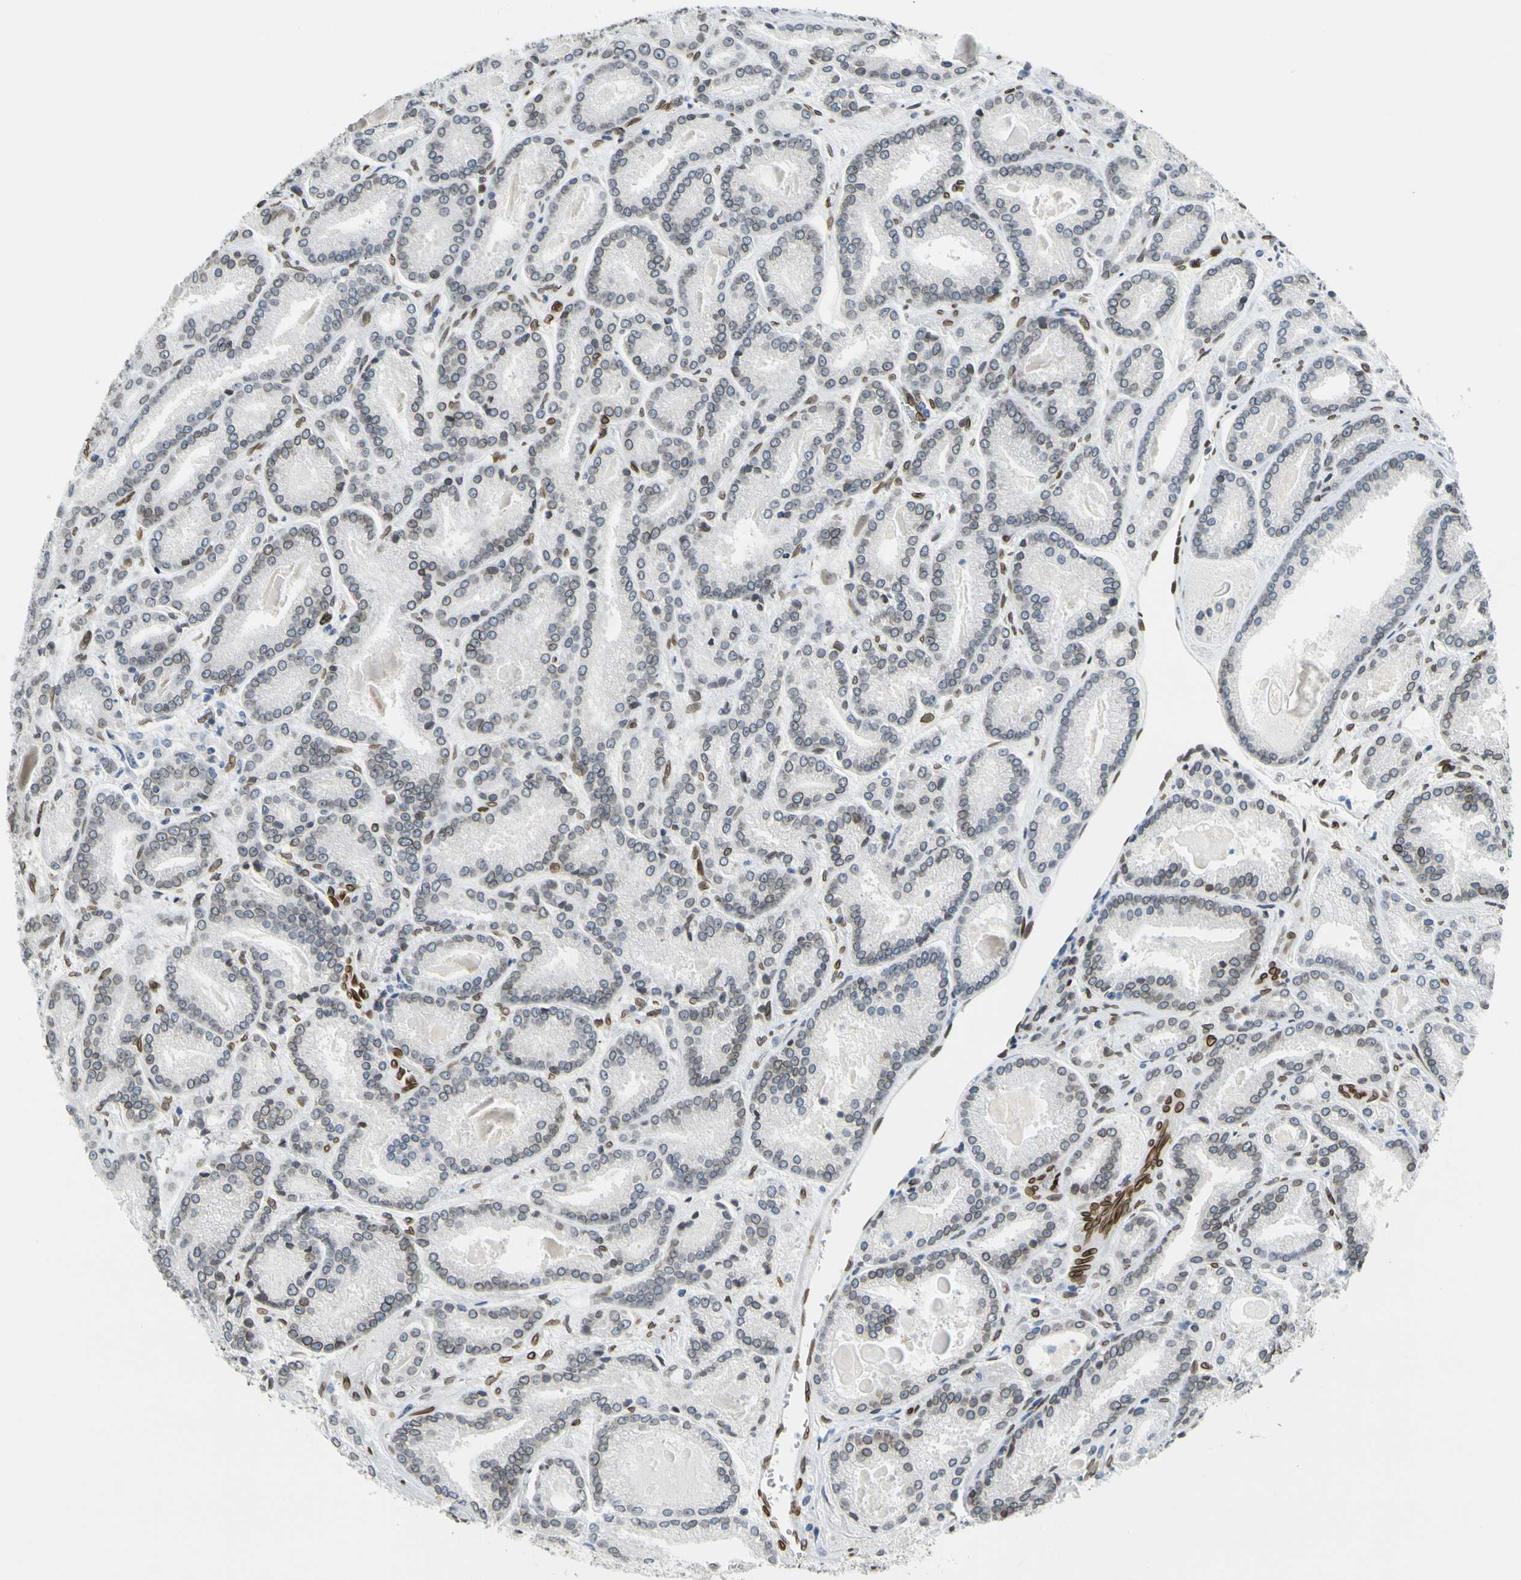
{"staining": {"intensity": "weak", "quantity": "25%-75%", "location": "cytoplasmic/membranous,nuclear"}, "tissue": "prostate cancer", "cell_type": "Tumor cells", "image_type": "cancer", "snomed": [{"axis": "morphology", "description": "Adenocarcinoma, Low grade"}, {"axis": "topography", "description": "Prostate"}], "caption": "Protein staining reveals weak cytoplasmic/membranous and nuclear staining in approximately 25%-75% of tumor cells in prostate cancer.", "gene": "SUN1", "patient": {"sex": "male", "age": 59}}